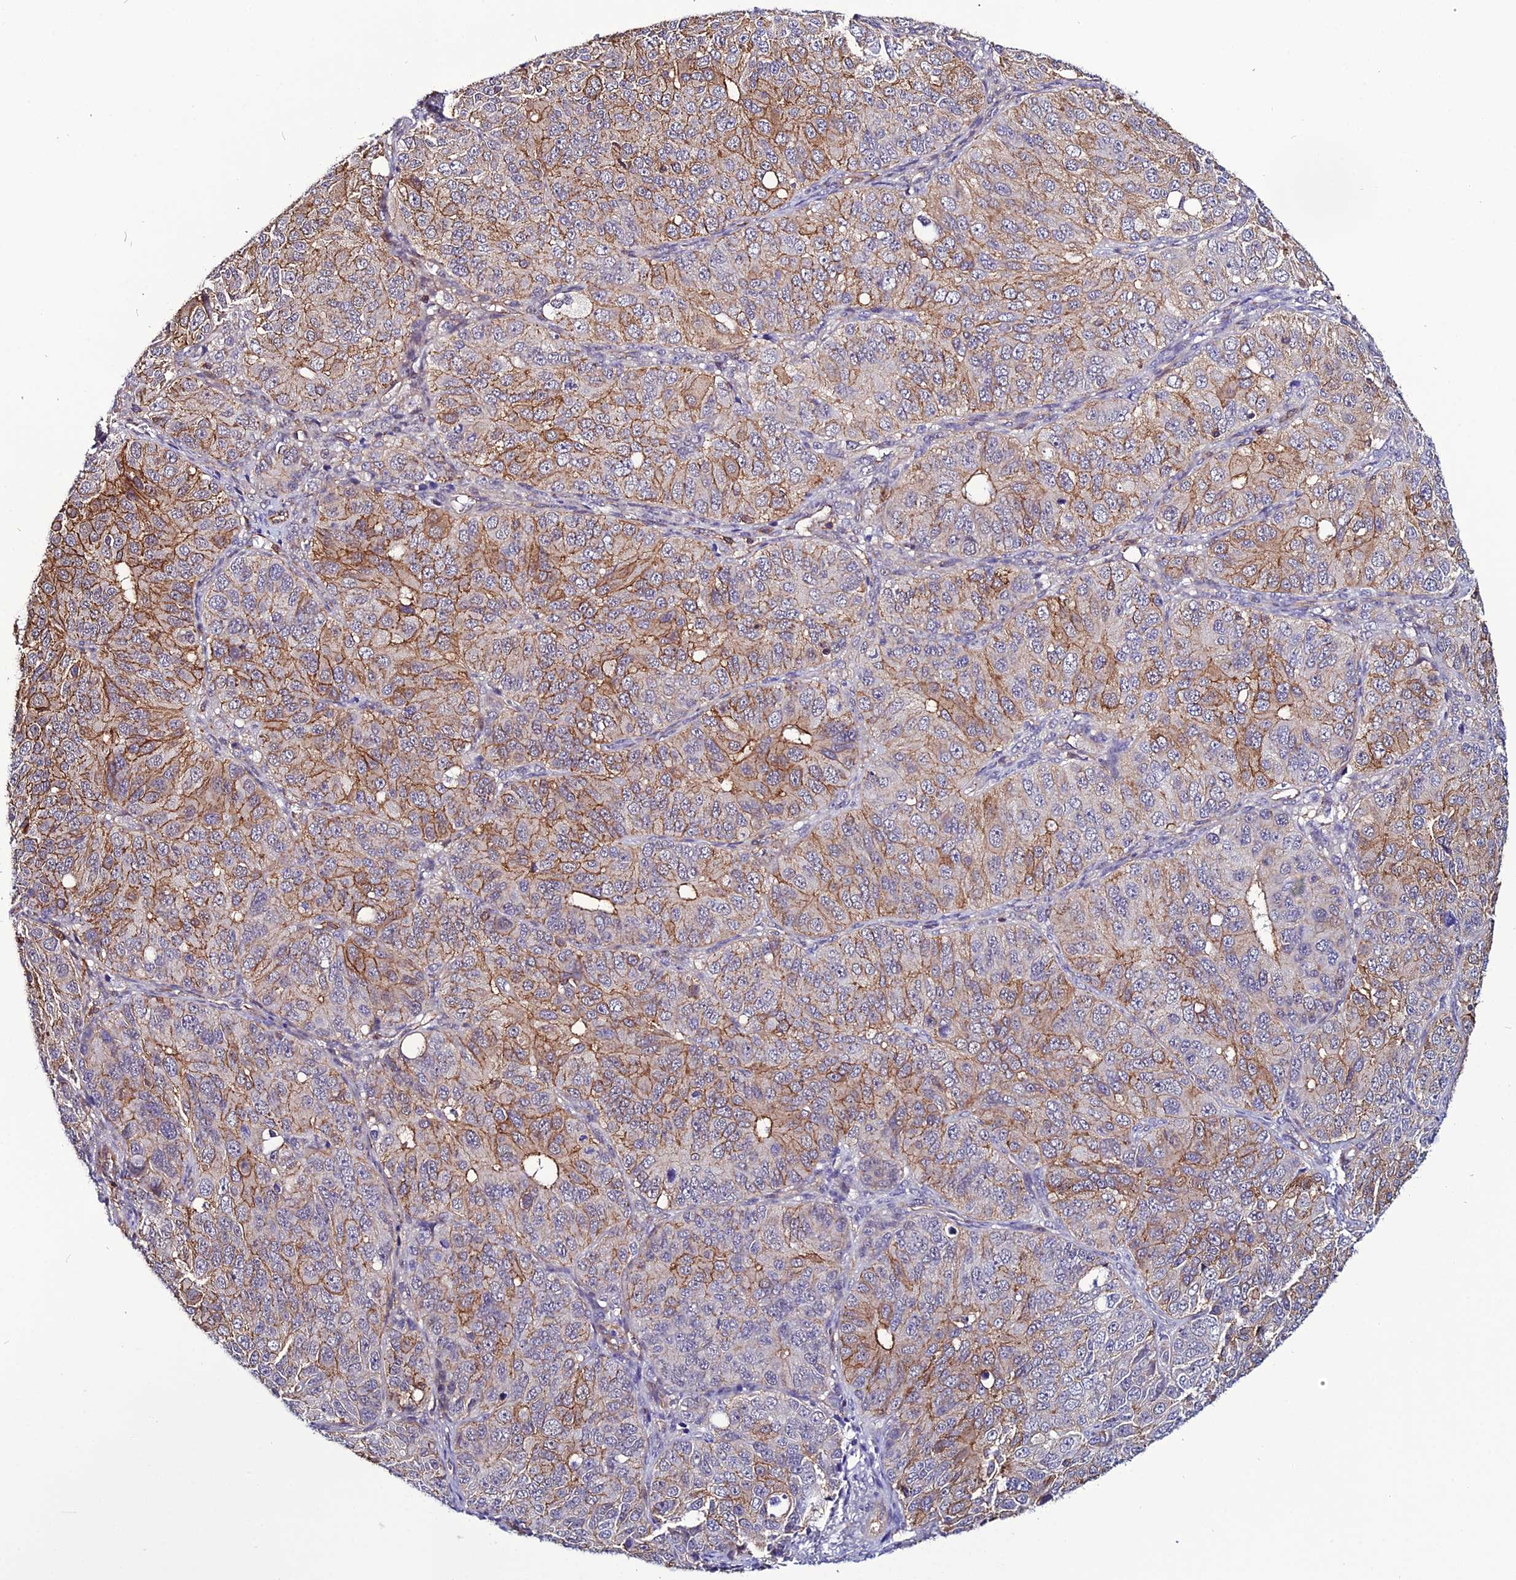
{"staining": {"intensity": "moderate", "quantity": "25%-75%", "location": "cytoplasmic/membranous"}, "tissue": "ovarian cancer", "cell_type": "Tumor cells", "image_type": "cancer", "snomed": [{"axis": "morphology", "description": "Carcinoma, endometroid"}, {"axis": "topography", "description": "Ovary"}], "caption": "High-magnification brightfield microscopy of ovarian cancer stained with DAB (3,3'-diaminobenzidine) (brown) and counterstained with hematoxylin (blue). tumor cells exhibit moderate cytoplasmic/membranous positivity is present in approximately25%-75% of cells. (brown staining indicates protein expression, while blue staining denotes nuclei).", "gene": "USP17L15", "patient": {"sex": "female", "age": 51}}